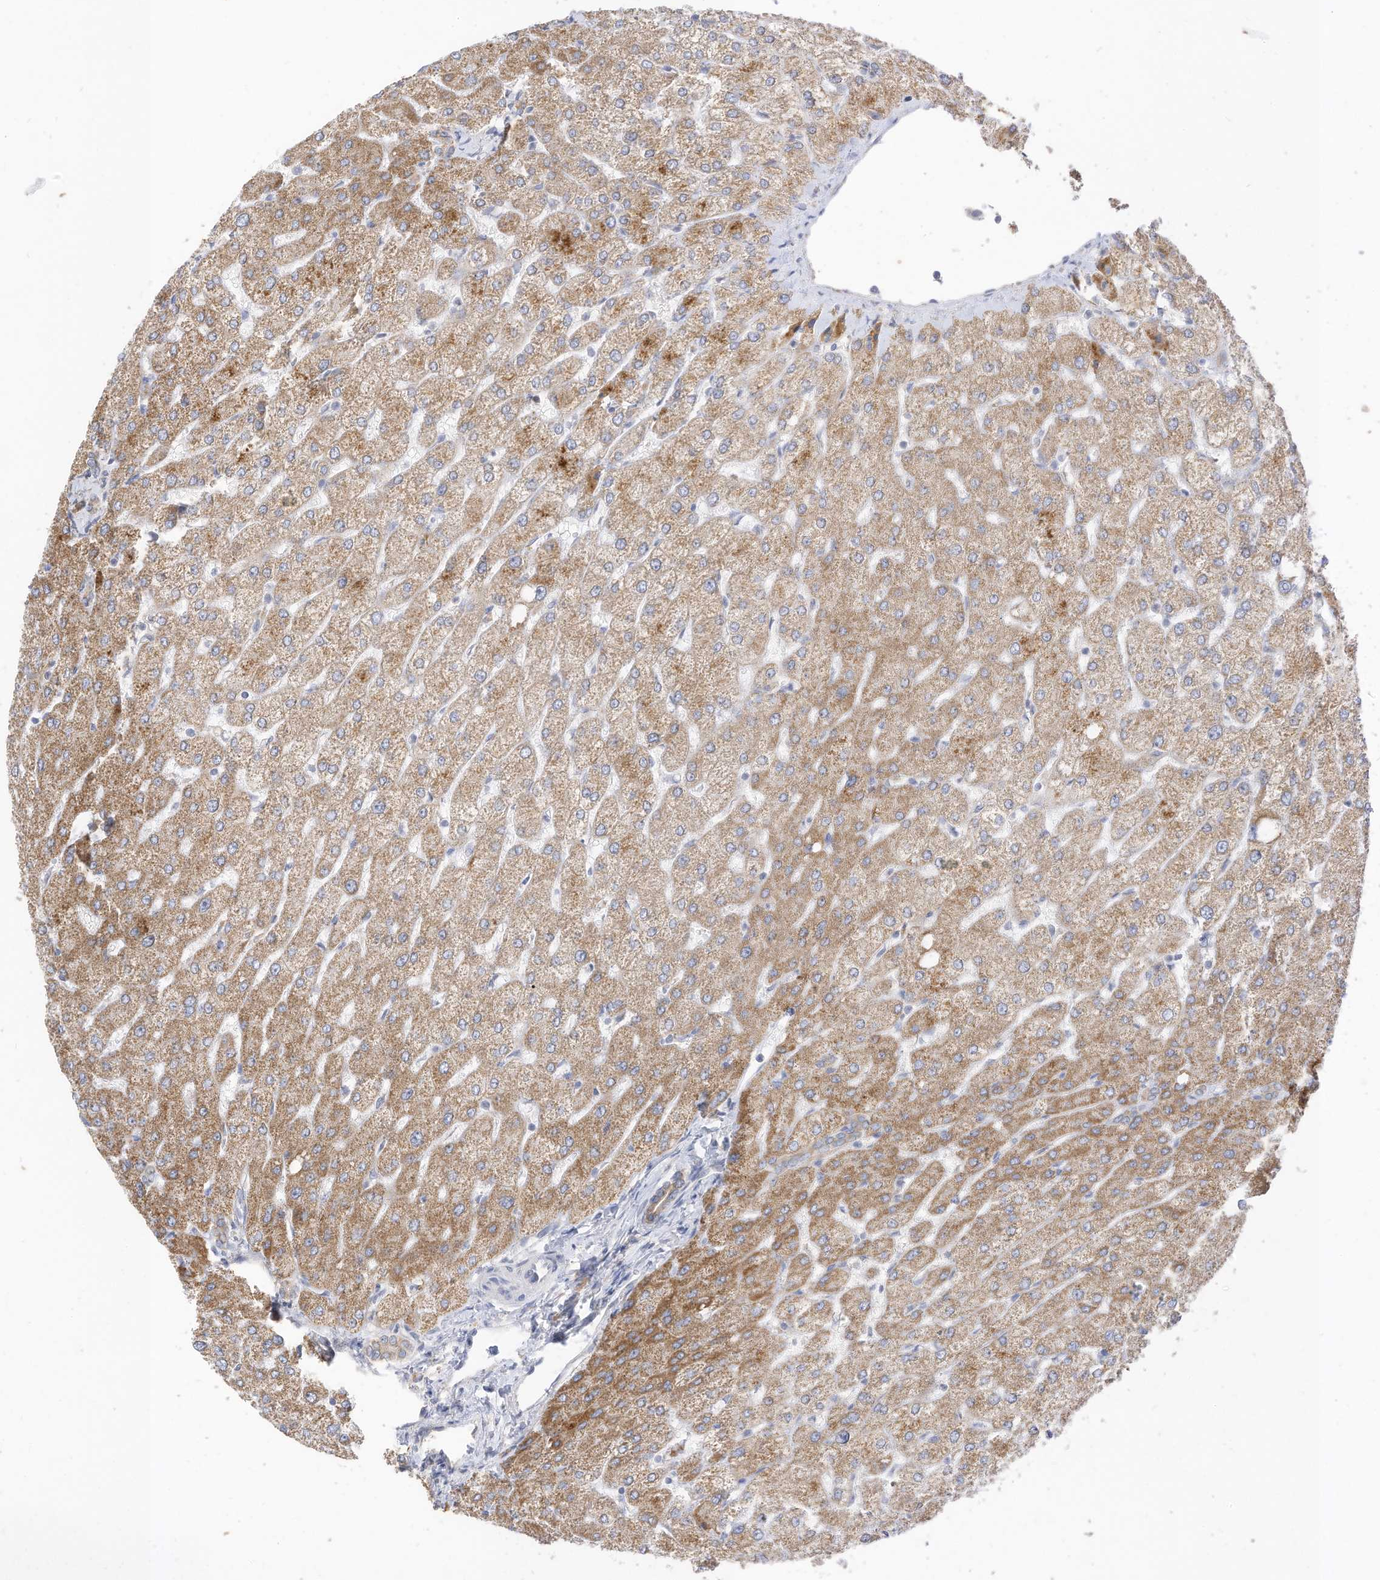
{"staining": {"intensity": "moderate", "quantity": "25%-75%", "location": "cytoplasmic/membranous"}, "tissue": "liver", "cell_type": "Cholangiocytes", "image_type": "normal", "snomed": [{"axis": "morphology", "description": "Normal tissue, NOS"}, {"axis": "topography", "description": "Liver"}], "caption": "A medium amount of moderate cytoplasmic/membranous expression is seen in about 25%-75% of cholangiocytes in benign liver.", "gene": "RASA2", "patient": {"sex": "female", "age": 54}}